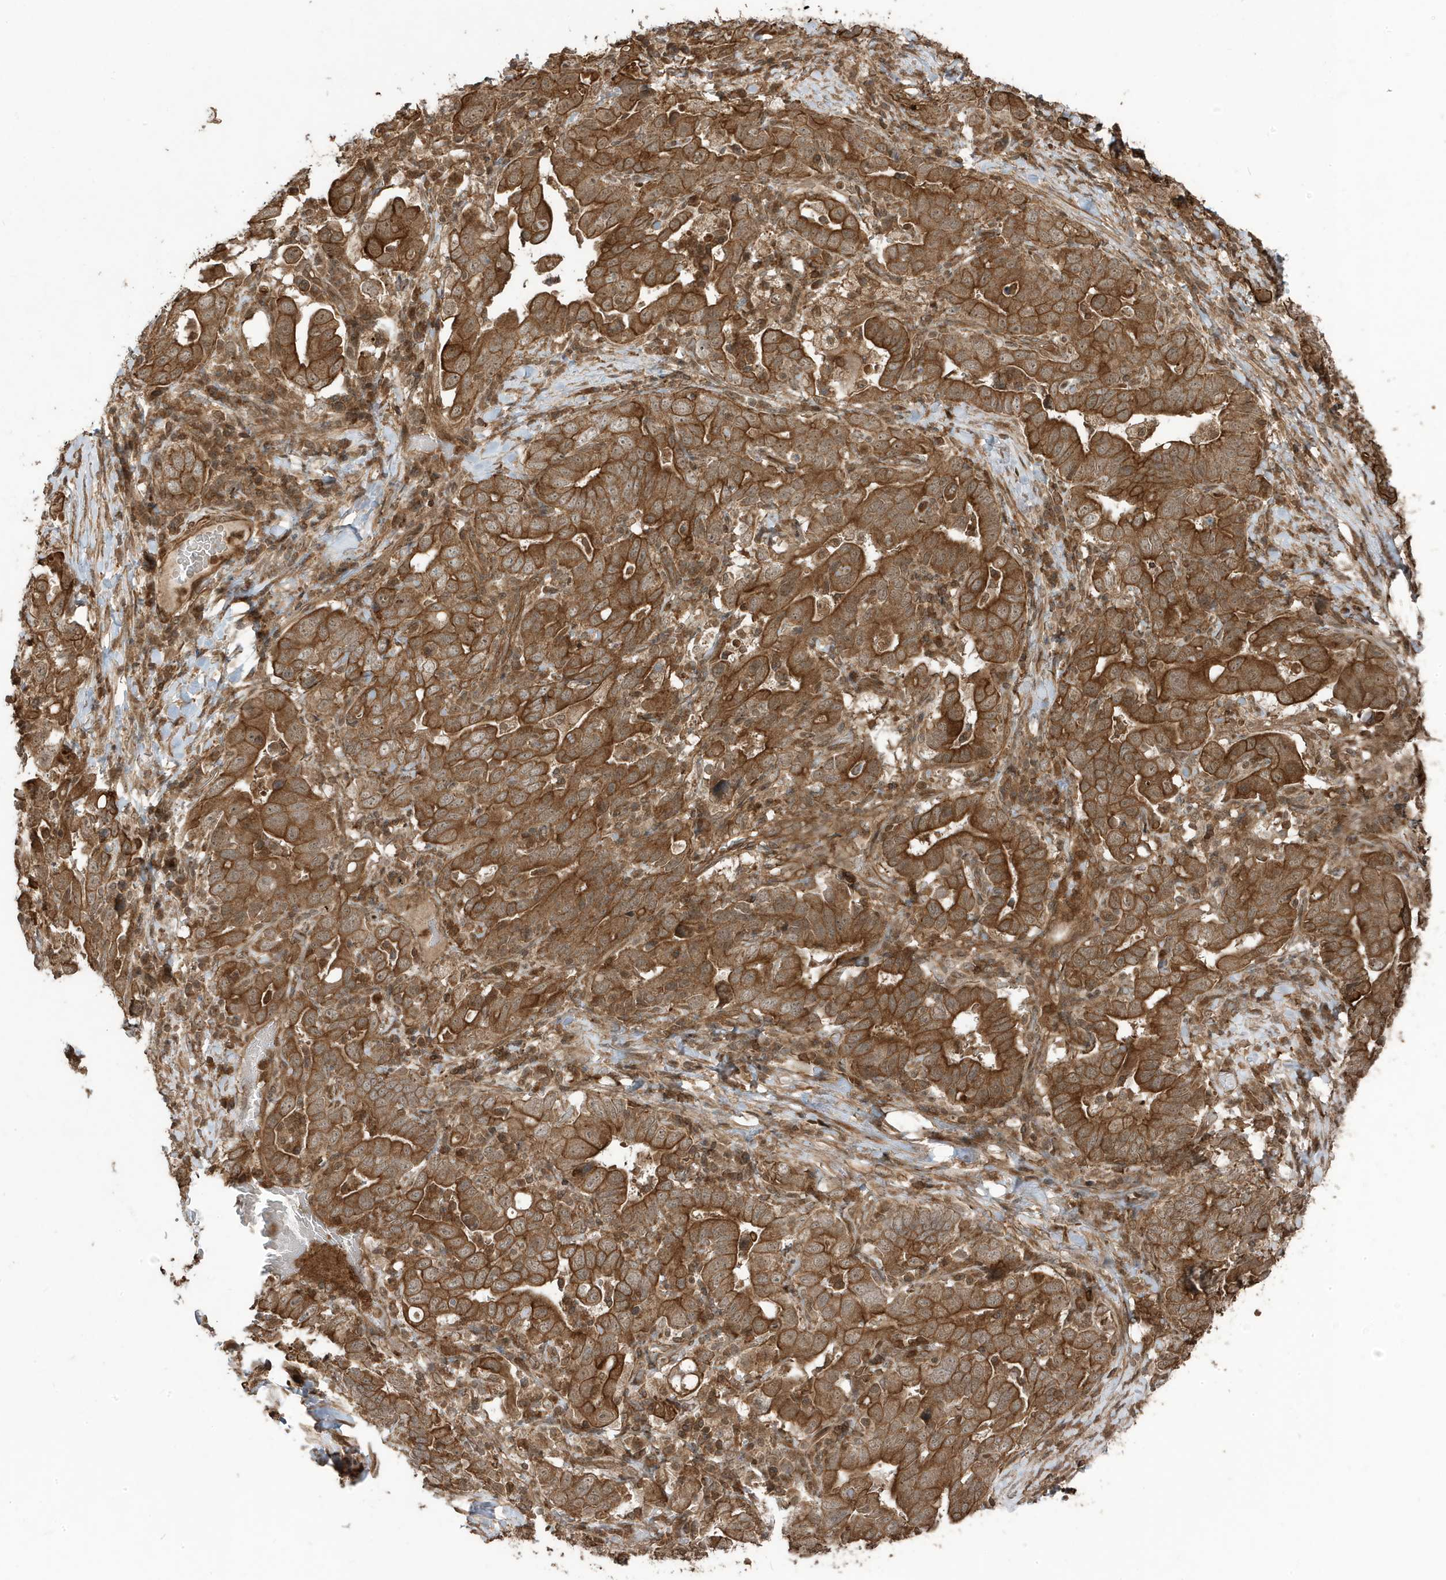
{"staining": {"intensity": "strong", "quantity": ">75%", "location": "cytoplasmic/membranous"}, "tissue": "stomach cancer", "cell_type": "Tumor cells", "image_type": "cancer", "snomed": [{"axis": "morphology", "description": "Adenocarcinoma, NOS"}, {"axis": "topography", "description": "Stomach, upper"}], "caption": "Immunohistochemical staining of human stomach cancer (adenocarcinoma) displays high levels of strong cytoplasmic/membranous staining in about >75% of tumor cells.", "gene": "ASAP1", "patient": {"sex": "male", "age": 62}}